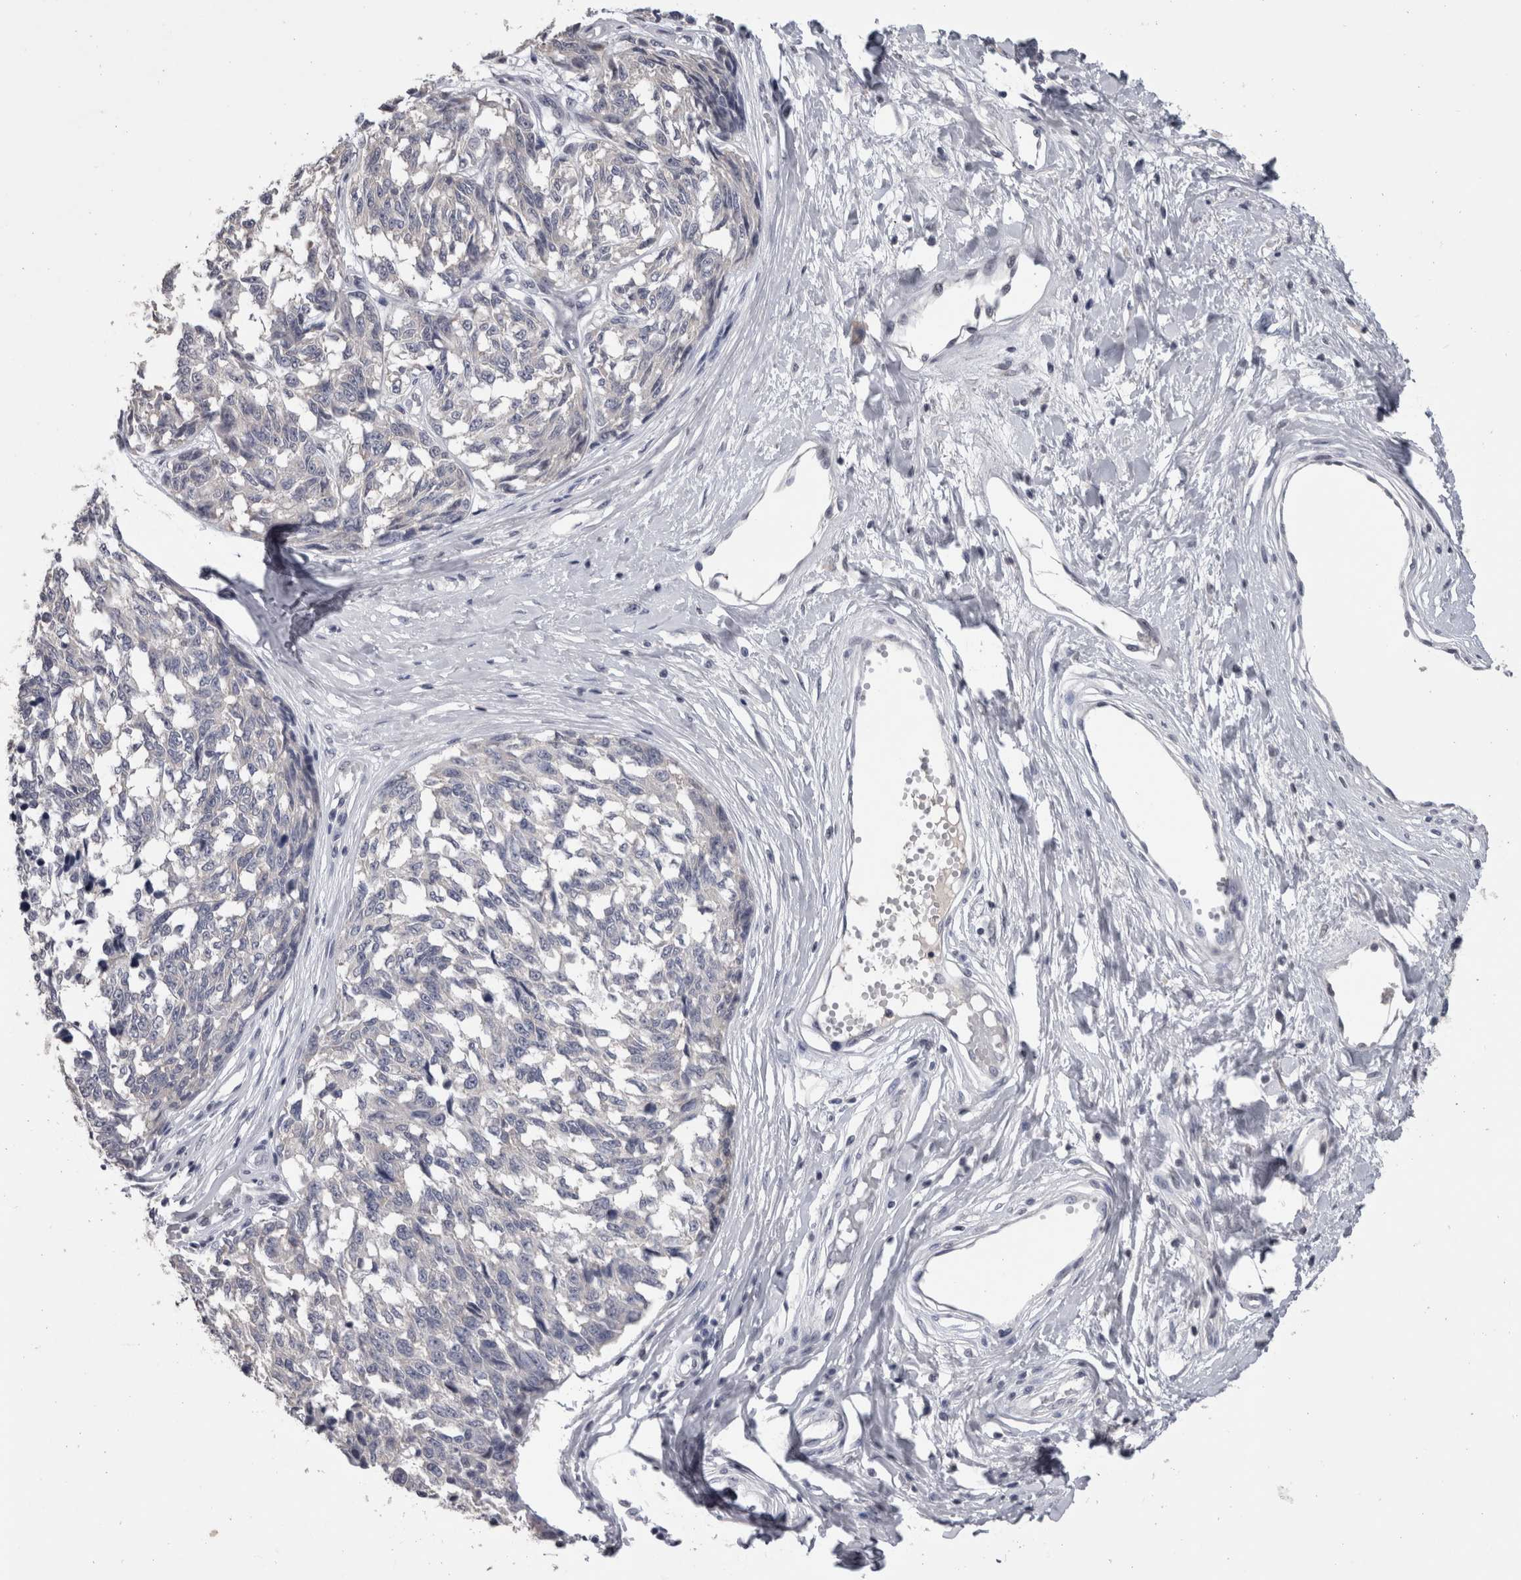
{"staining": {"intensity": "negative", "quantity": "none", "location": "none"}, "tissue": "melanoma", "cell_type": "Tumor cells", "image_type": "cancer", "snomed": [{"axis": "morphology", "description": "Malignant melanoma, NOS"}, {"axis": "topography", "description": "Skin"}], "caption": "IHC of human melanoma displays no staining in tumor cells.", "gene": "DDX17", "patient": {"sex": "female", "age": 64}}